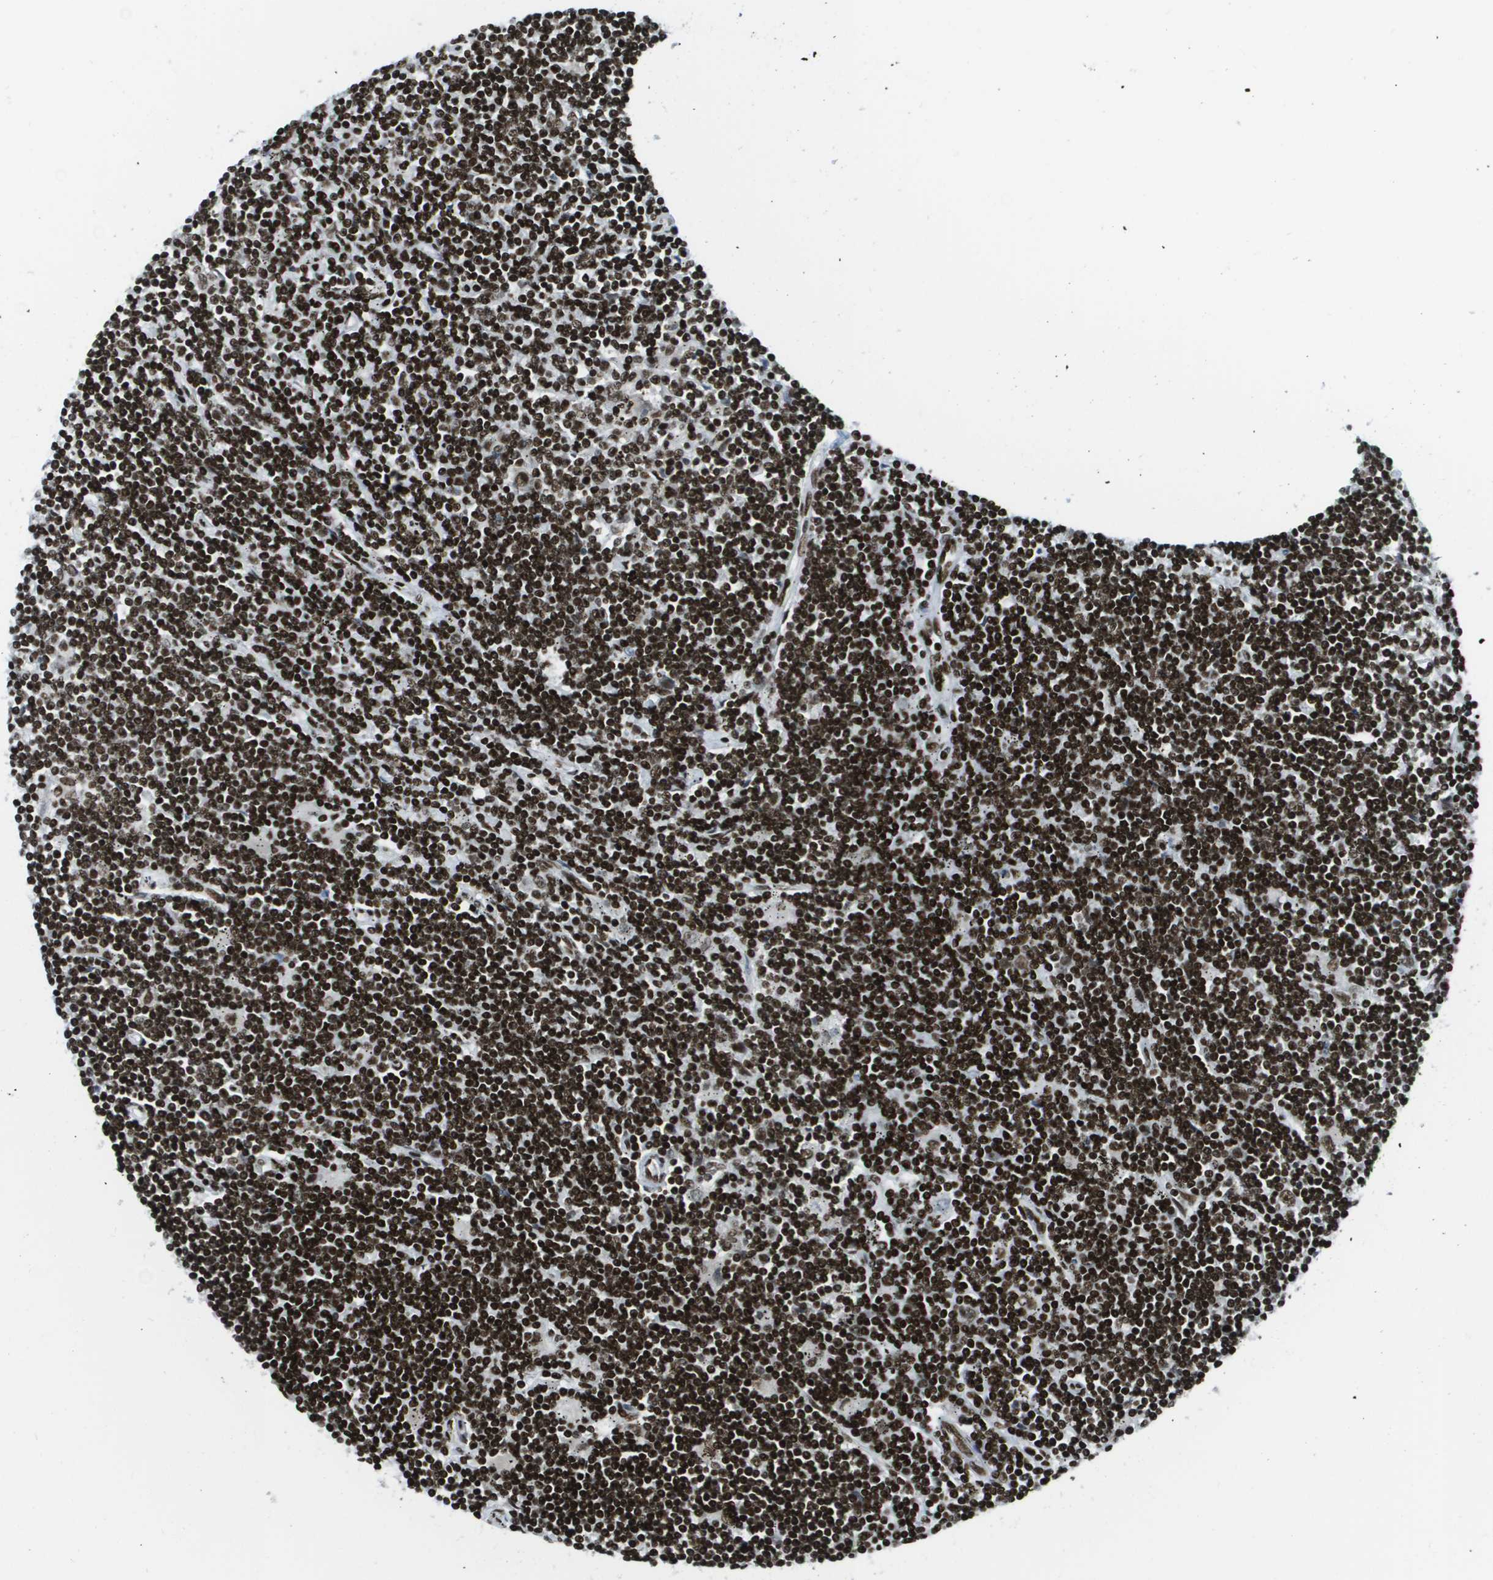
{"staining": {"intensity": "strong", "quantity": ">75%", "location": "nuclear"}, "tissue": "lymphoma", "cell_type": "Tumor cells", "image_type": "cancer", "snomed": [{"axis": "morphology", "description": "Malignant lymphoma, non-Hodgkin's type, Low grade"}, {"axis": "topography", "description": "Spleen"}], "caption": "Protein staining shows strong nuclear expression in about >75% of tumor cells in lymphoma.", "gene": "GLYR1", "patient": {"sex": "male", "age": 76}}